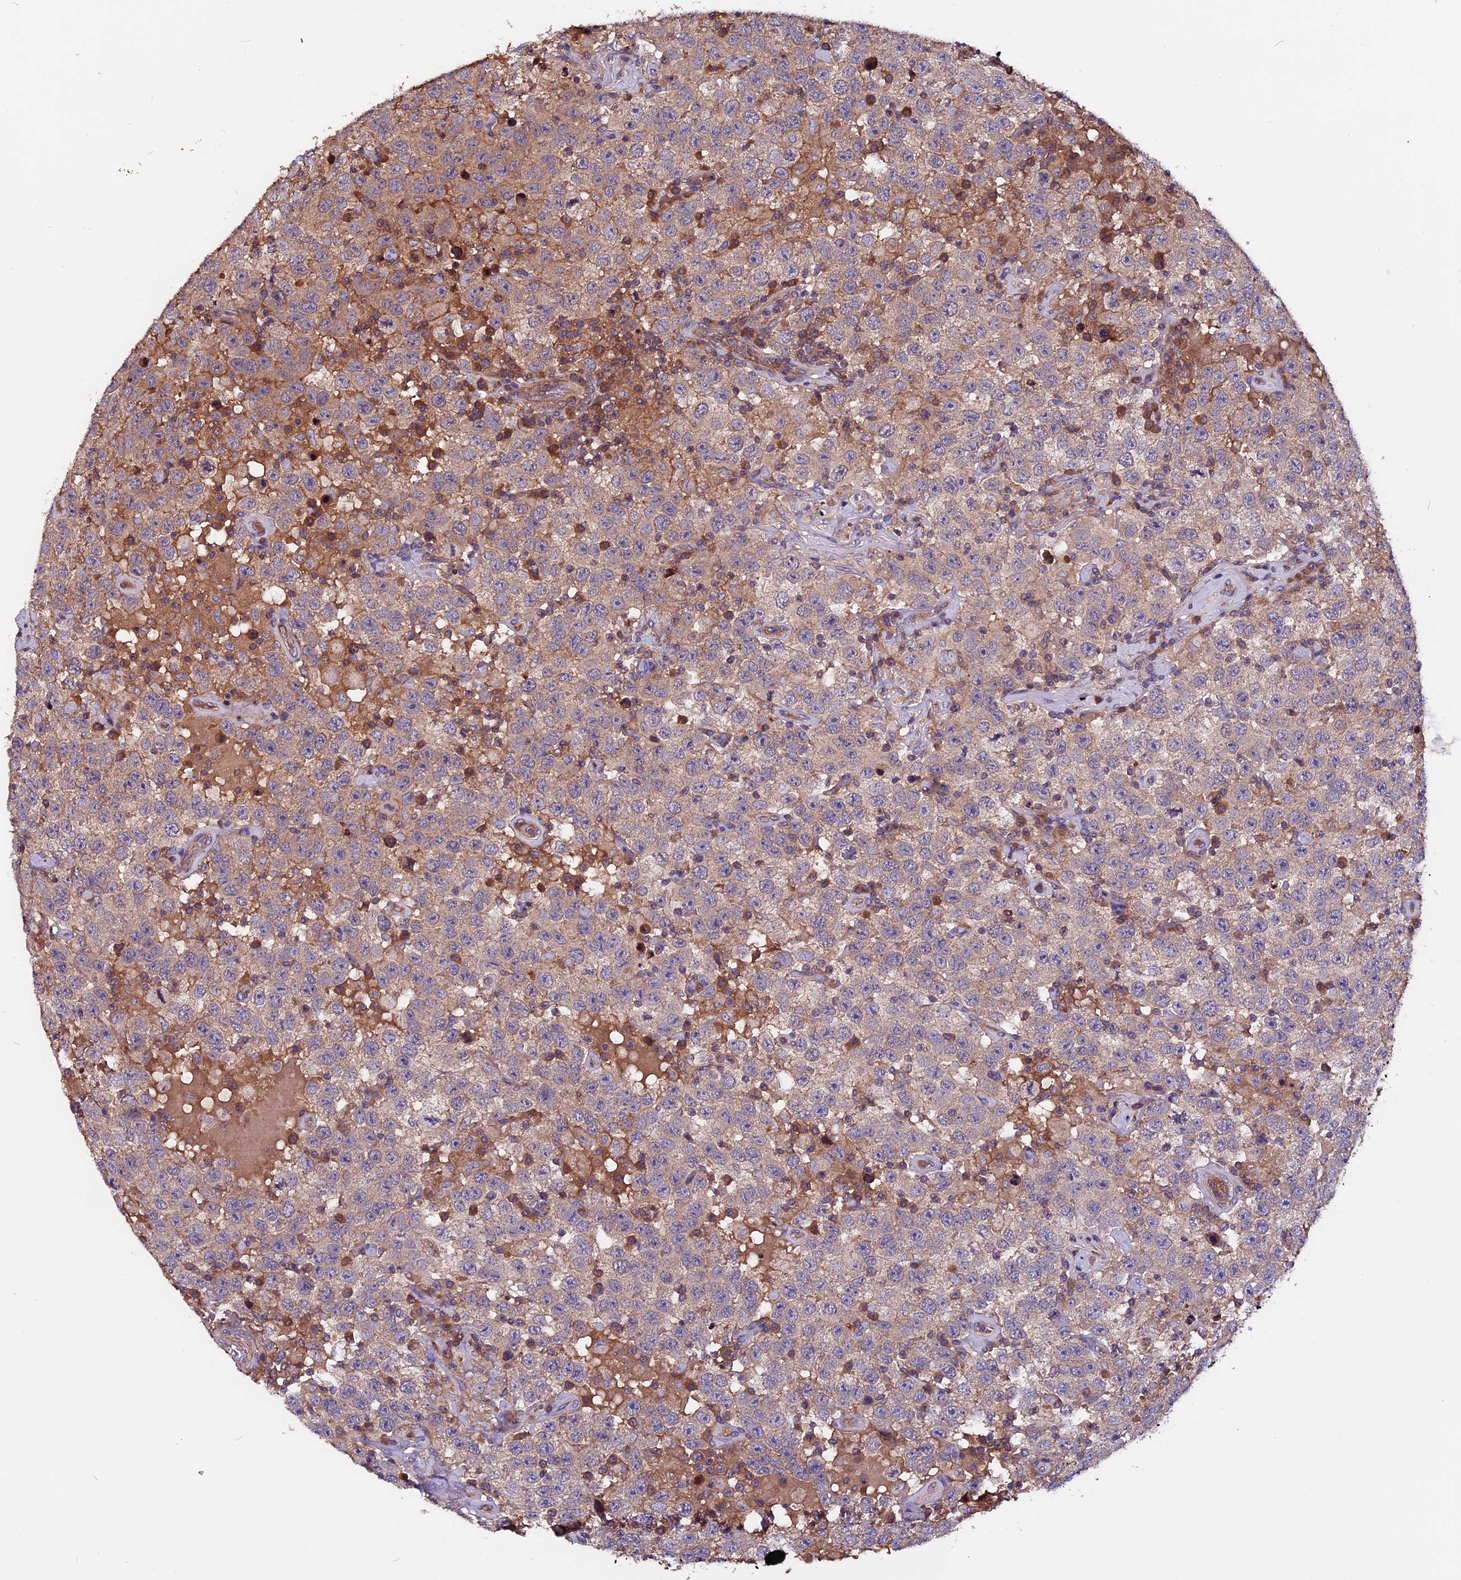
{"staining": {"intensity": "moderate", "quantity": "25%-75%", "location": "cytoplasmic/membranous"}, "tissue": "testis cancer", "cell_type": "Tumor cells", "image_type": "cancer", "snomed": [{"axis": "morphology", "description": "Seminoma, NOS"}, {"axis": "topography", "description": "Testis"}], "caption": "IHC of testis cancer reveals medium levels of moderate cytoplasmic/membranous staining in about 25%-75% of tumor cells.", "gene": "ZNF598", "patient": {"sex": "male", "age": 41}}